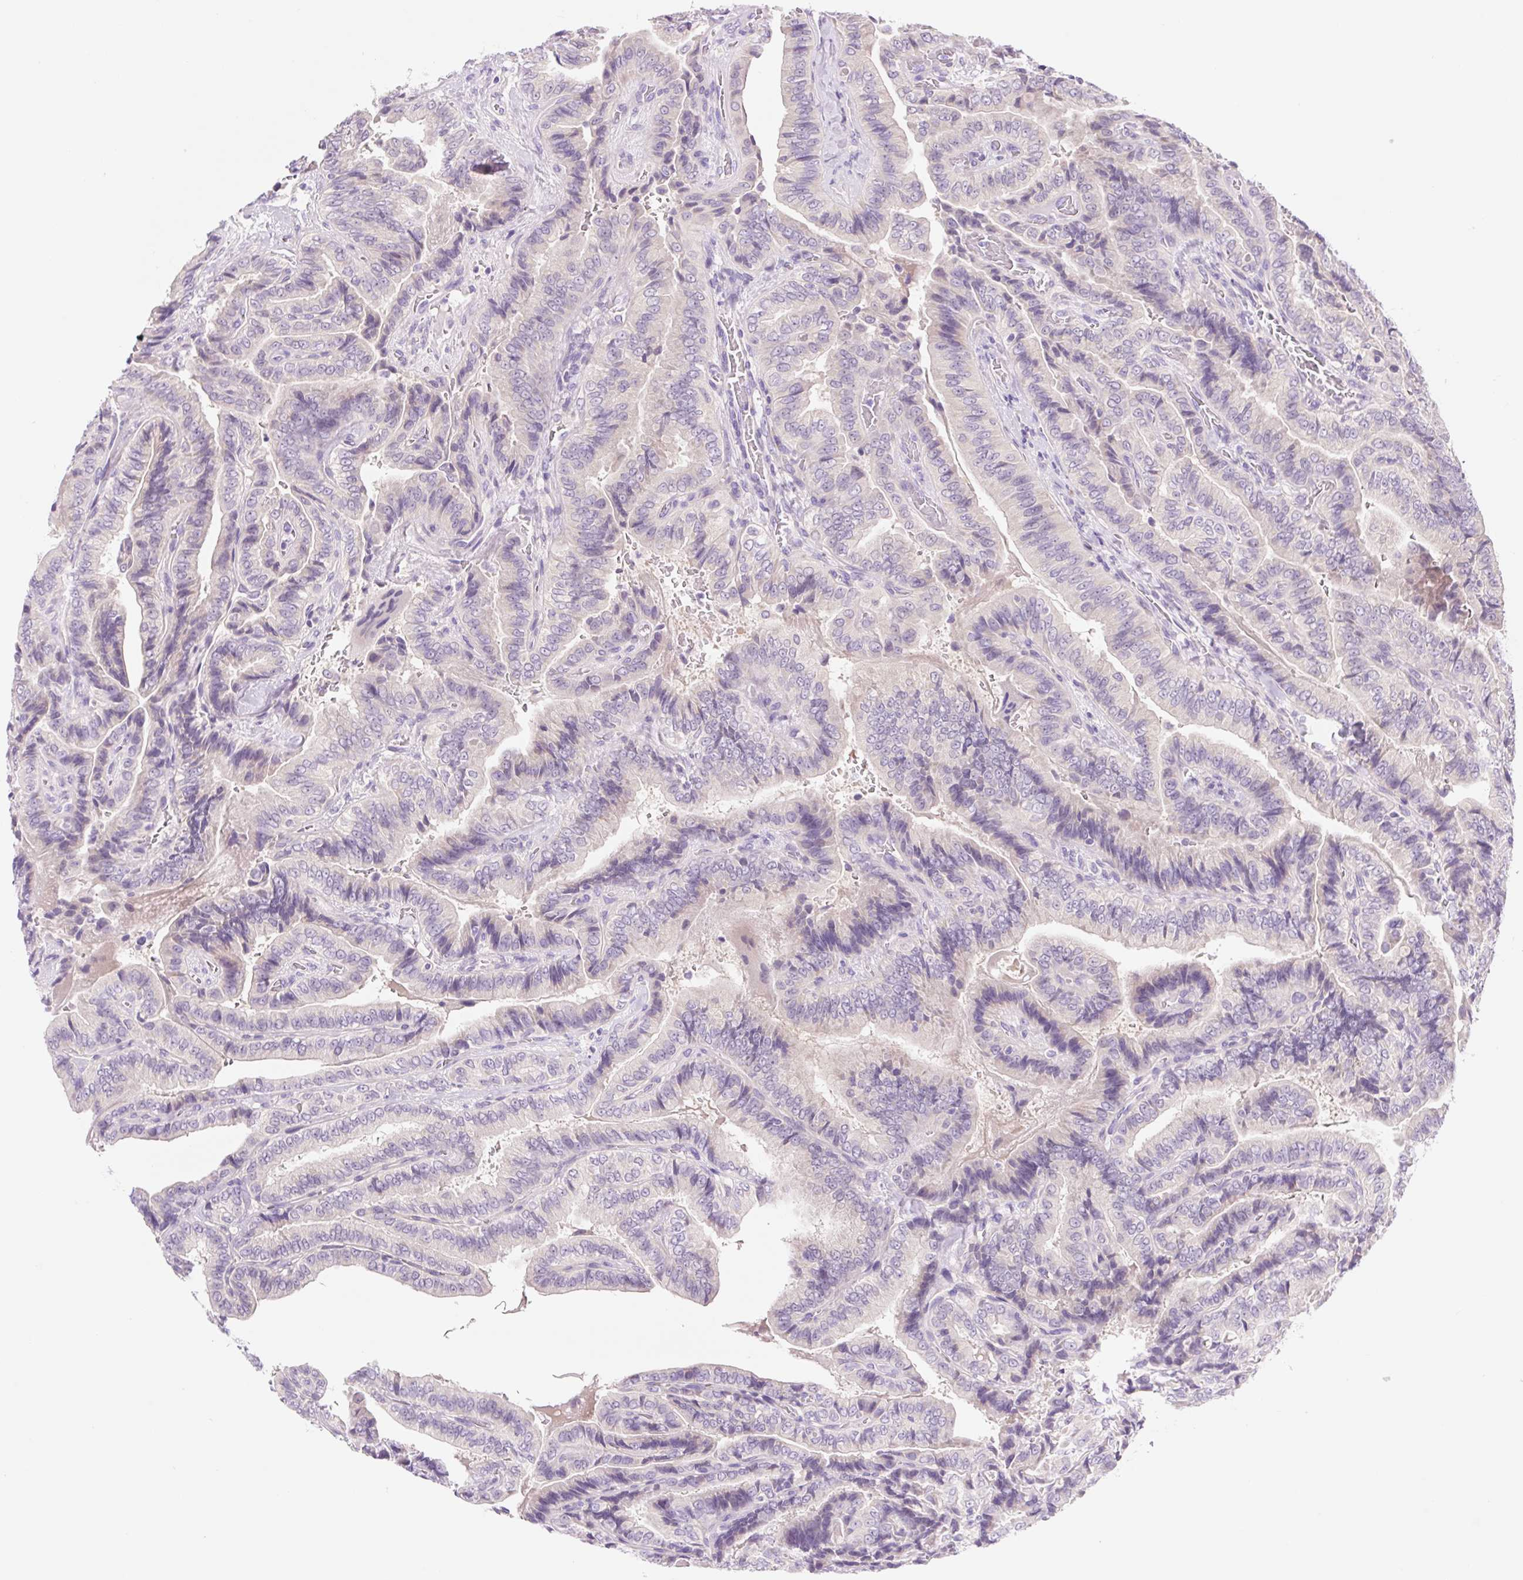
{"staining": {"intensity": "negative", "quantity": "none", "location": "none"}, "tissue": "thyroid cancer", "cell_type": "Tumor cells", "image_type": "cancer", "snomed": [{"axis": "morphology", "description": "Papillary adenocarcinoma, NOS"}, {"axis": "topography", "description": "Thyroid gland"}], "caption": "IHC of human thyroid cancer (papillary adenocarcinoma) reveals no staining in tumor cells.", "gene": "CELF6", "patient": {"sex": "male", "age": 61}}